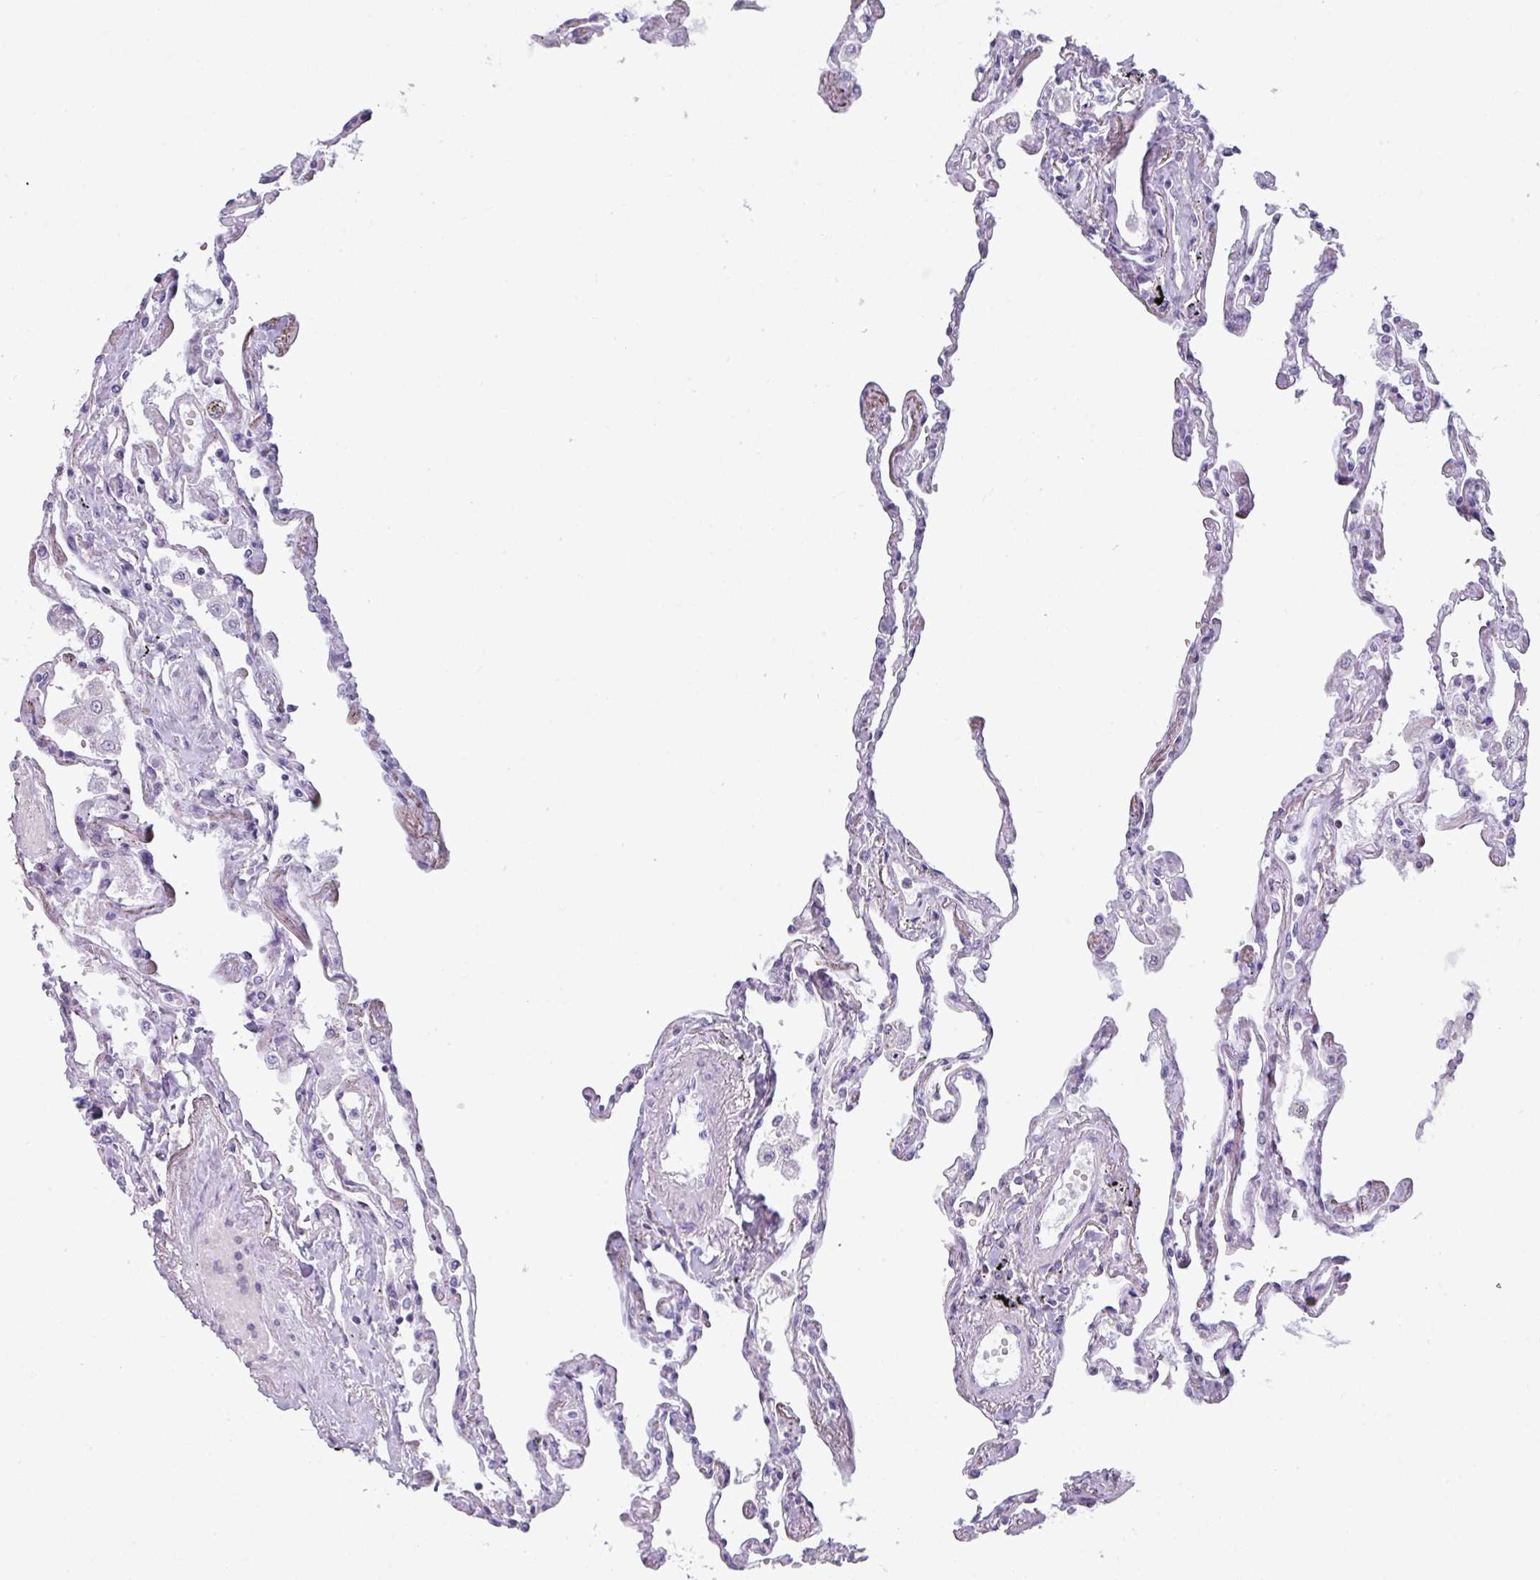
{"staining": {"intensity": "negative", "quantity": "none", "location": "none"}, "tissue": "lung", "cell_type": "Alveolar cells", "image_type": "normal", "snomed": [{"axis": "morphology", "description": "Normal tissue, NOS"}, {"axis": "topography", "description": "Lung"}], "caption": "DAB (3,3'-diaminobenzidine) immunohistochemical staining of benign human lung shows no significant staining in alveolar cells. Nuclei are stained in blue.", "gene": "STAT5A", "patient": {"sex": "female", "age": 67}}